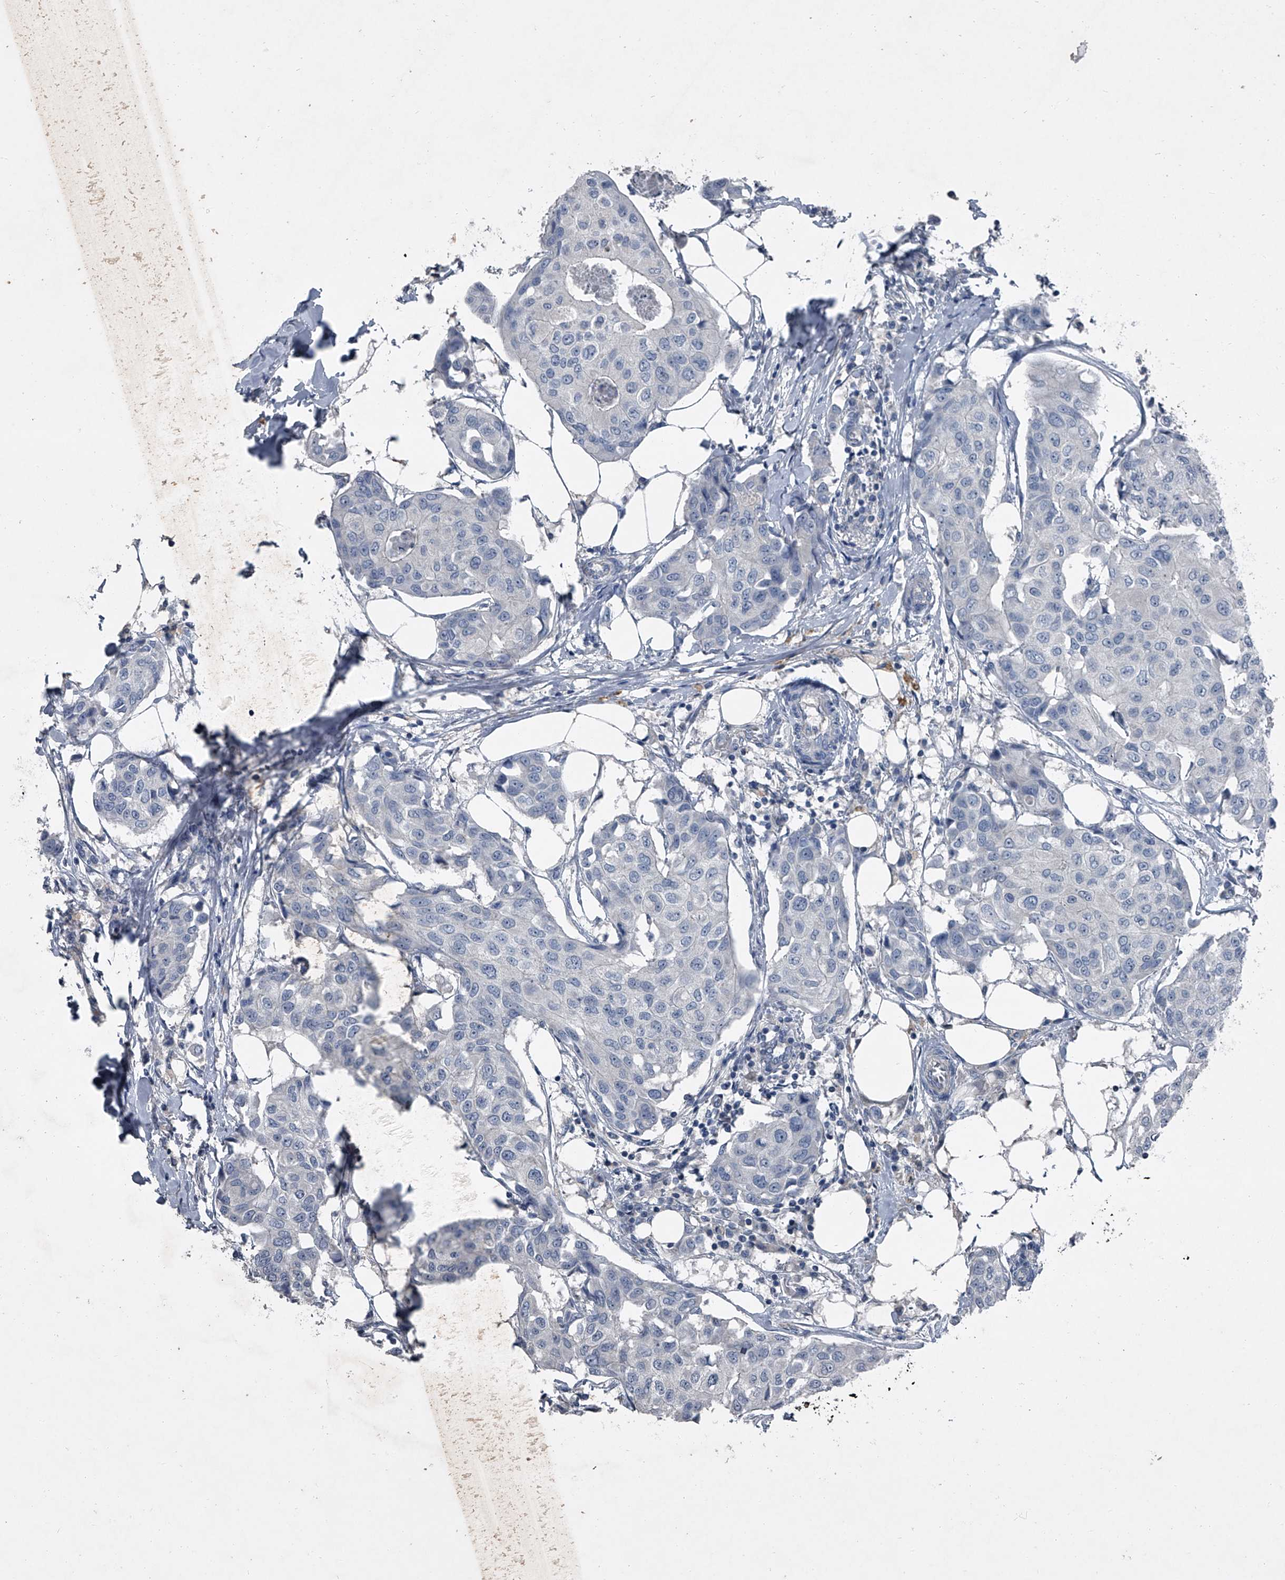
{"staining": {"intensity": "negative", "quantity": "none", "location": "none"}, "tissue": "breast cancer", "cell_type": "Tumor cells", "image_type": "cancer", "snomed": [{"axis": "morphology", "description": "Duct carcinoma"}, {"axis": "topography", "description": "Breast"}], "caption": "Human breast cancer stained for a protein using immunohistochemistry (IHC) demonstrates no positivity in tumor cells.", "gene": "HEPHL1", "patient": {"sex": "female", "age": 80}}